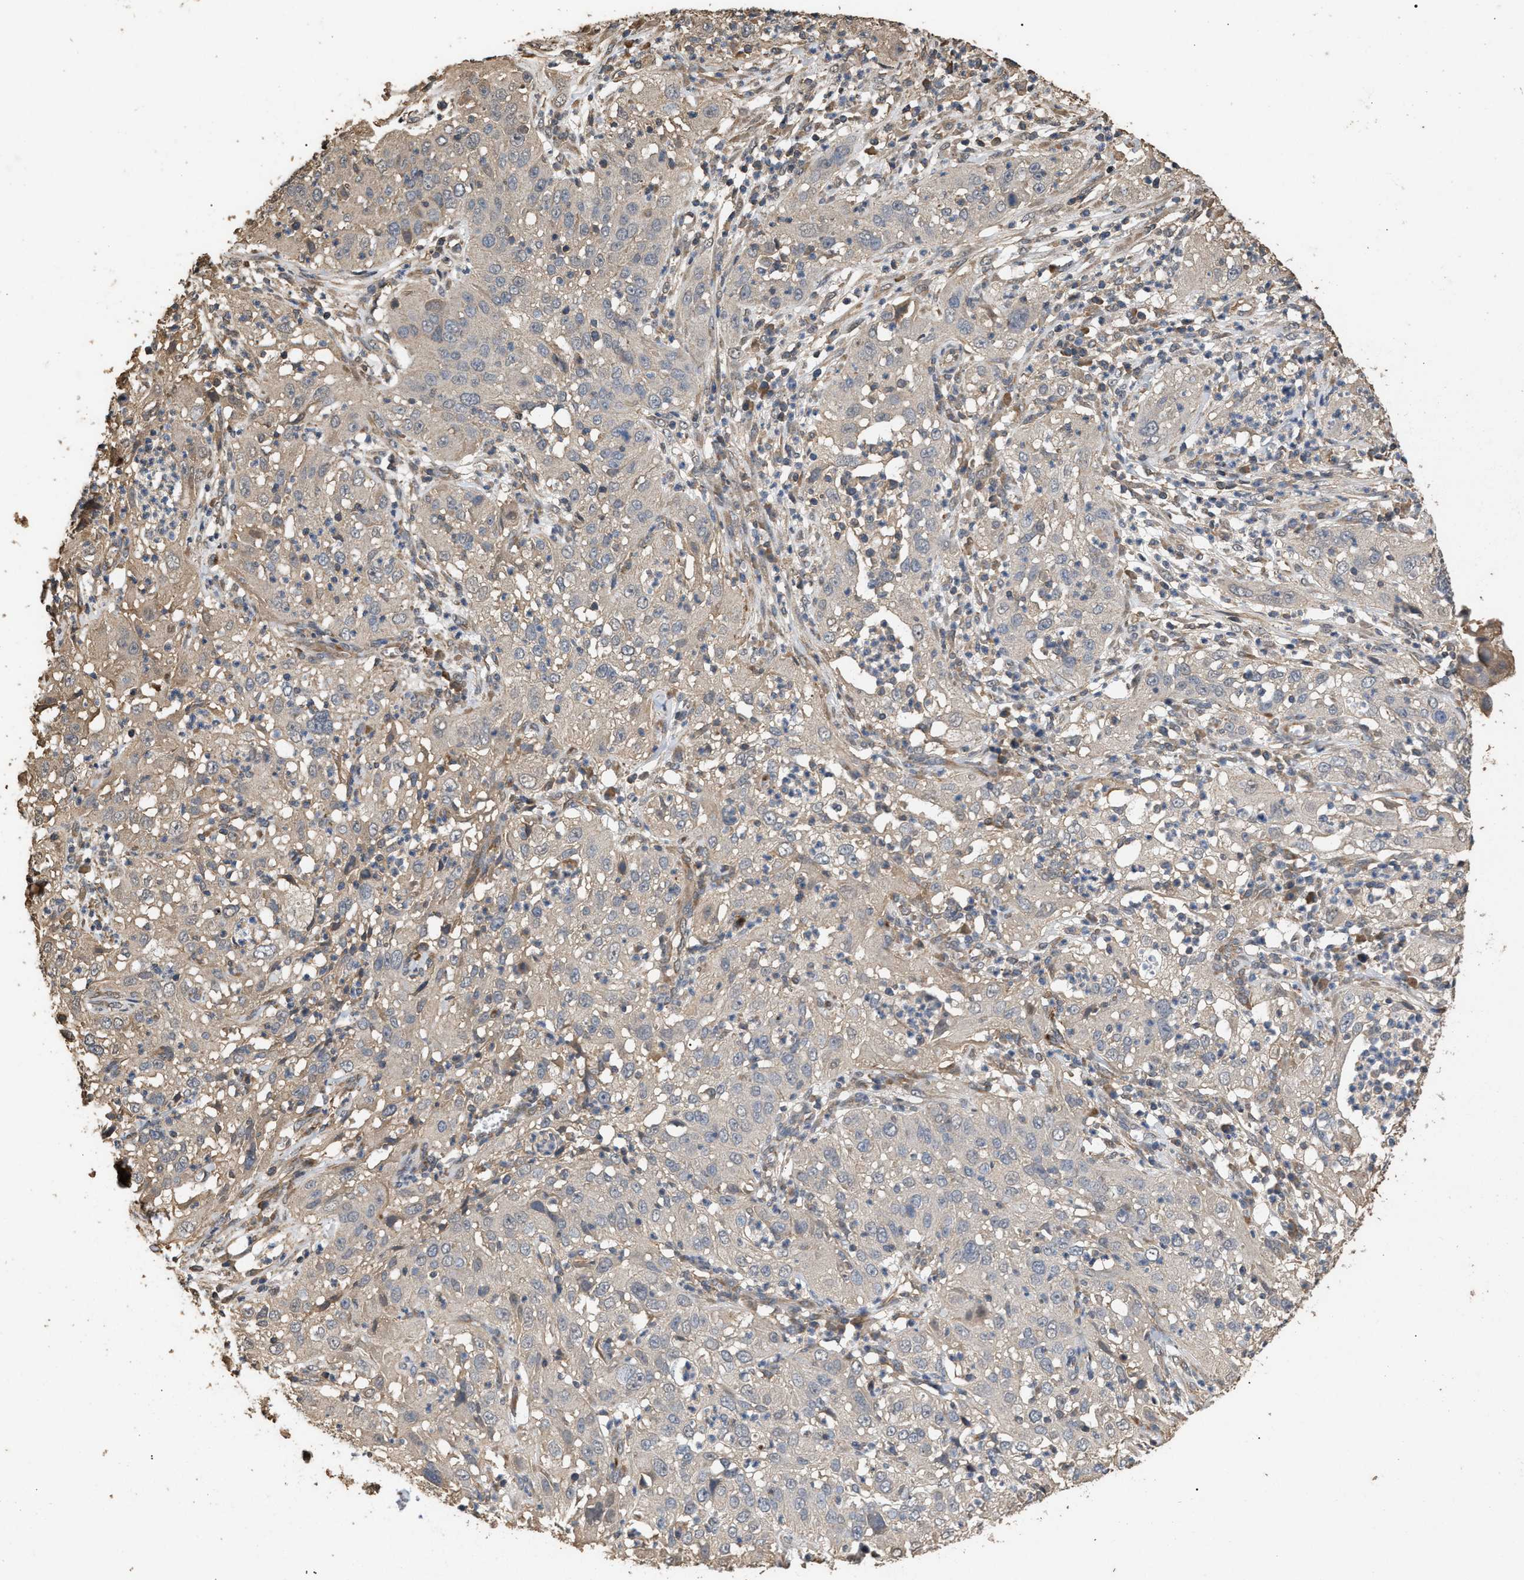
{"staining": {"intensity": "weak", "quantity": "<25%", "location": "cytoplasmic/membranous"}, "tissue": "cervical cancer", "cell_type": "Tumor cells", "image_type": "cancer", "snomed": [{"axis": "morphology", "description": "Squamous cell carcinoma, NOS"}, {"axis": "topography", "description": "Cervix"}], "caption": "An immunohistochemistry (IHC) histopathology image of cervical cancer (squamous cell carcinoma) is shown. There is no staining in tumor cells of cervical cancer (squamous cell carcinoma). (DAB IHC, high magnification).", "gene": "HTRA3", "patient": {"sex": "female", "age": 32}}